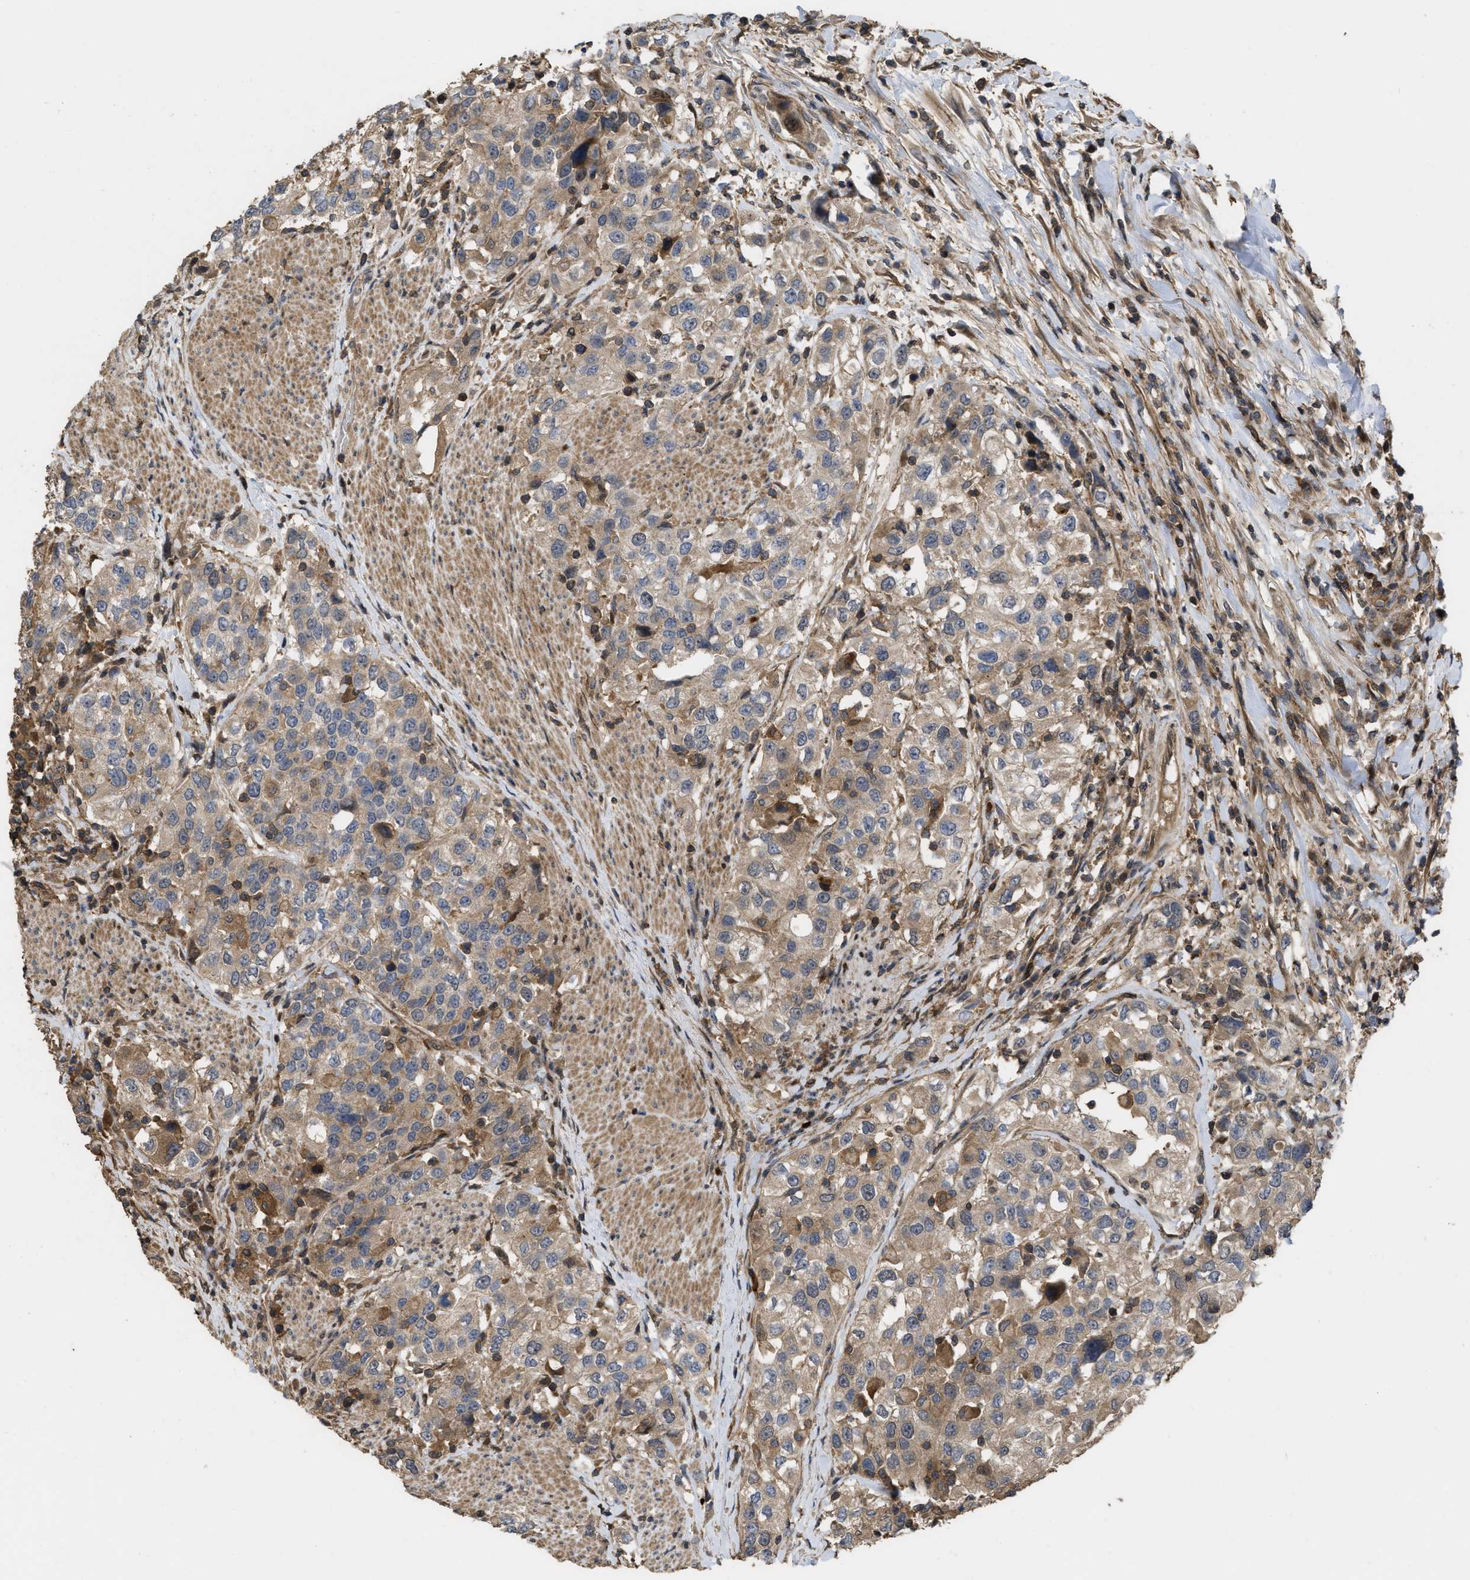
{"staining": {"intensity": "moderate", "quantity": "25%-75%", "location": "cytoplasmic/membranous"}, "tissue": "urothelial cancer", "cell_type": "Tumor cells", "image_type": "cancer", "snomed": [{"axis": "morphology", "description": "Urothelial carcinoma, High grade"}, {"axis": "topography", "description": "Urinary bladder"}], "caption": "This histopathology image shows immunohistochemistry staining of human urothelial cancer, with medium moderate cytoplasmic/membranous staining in about 25%-75% of tumor cells.", "gene": "CBR3", "patient": {"sex": "female", "age": 80}}